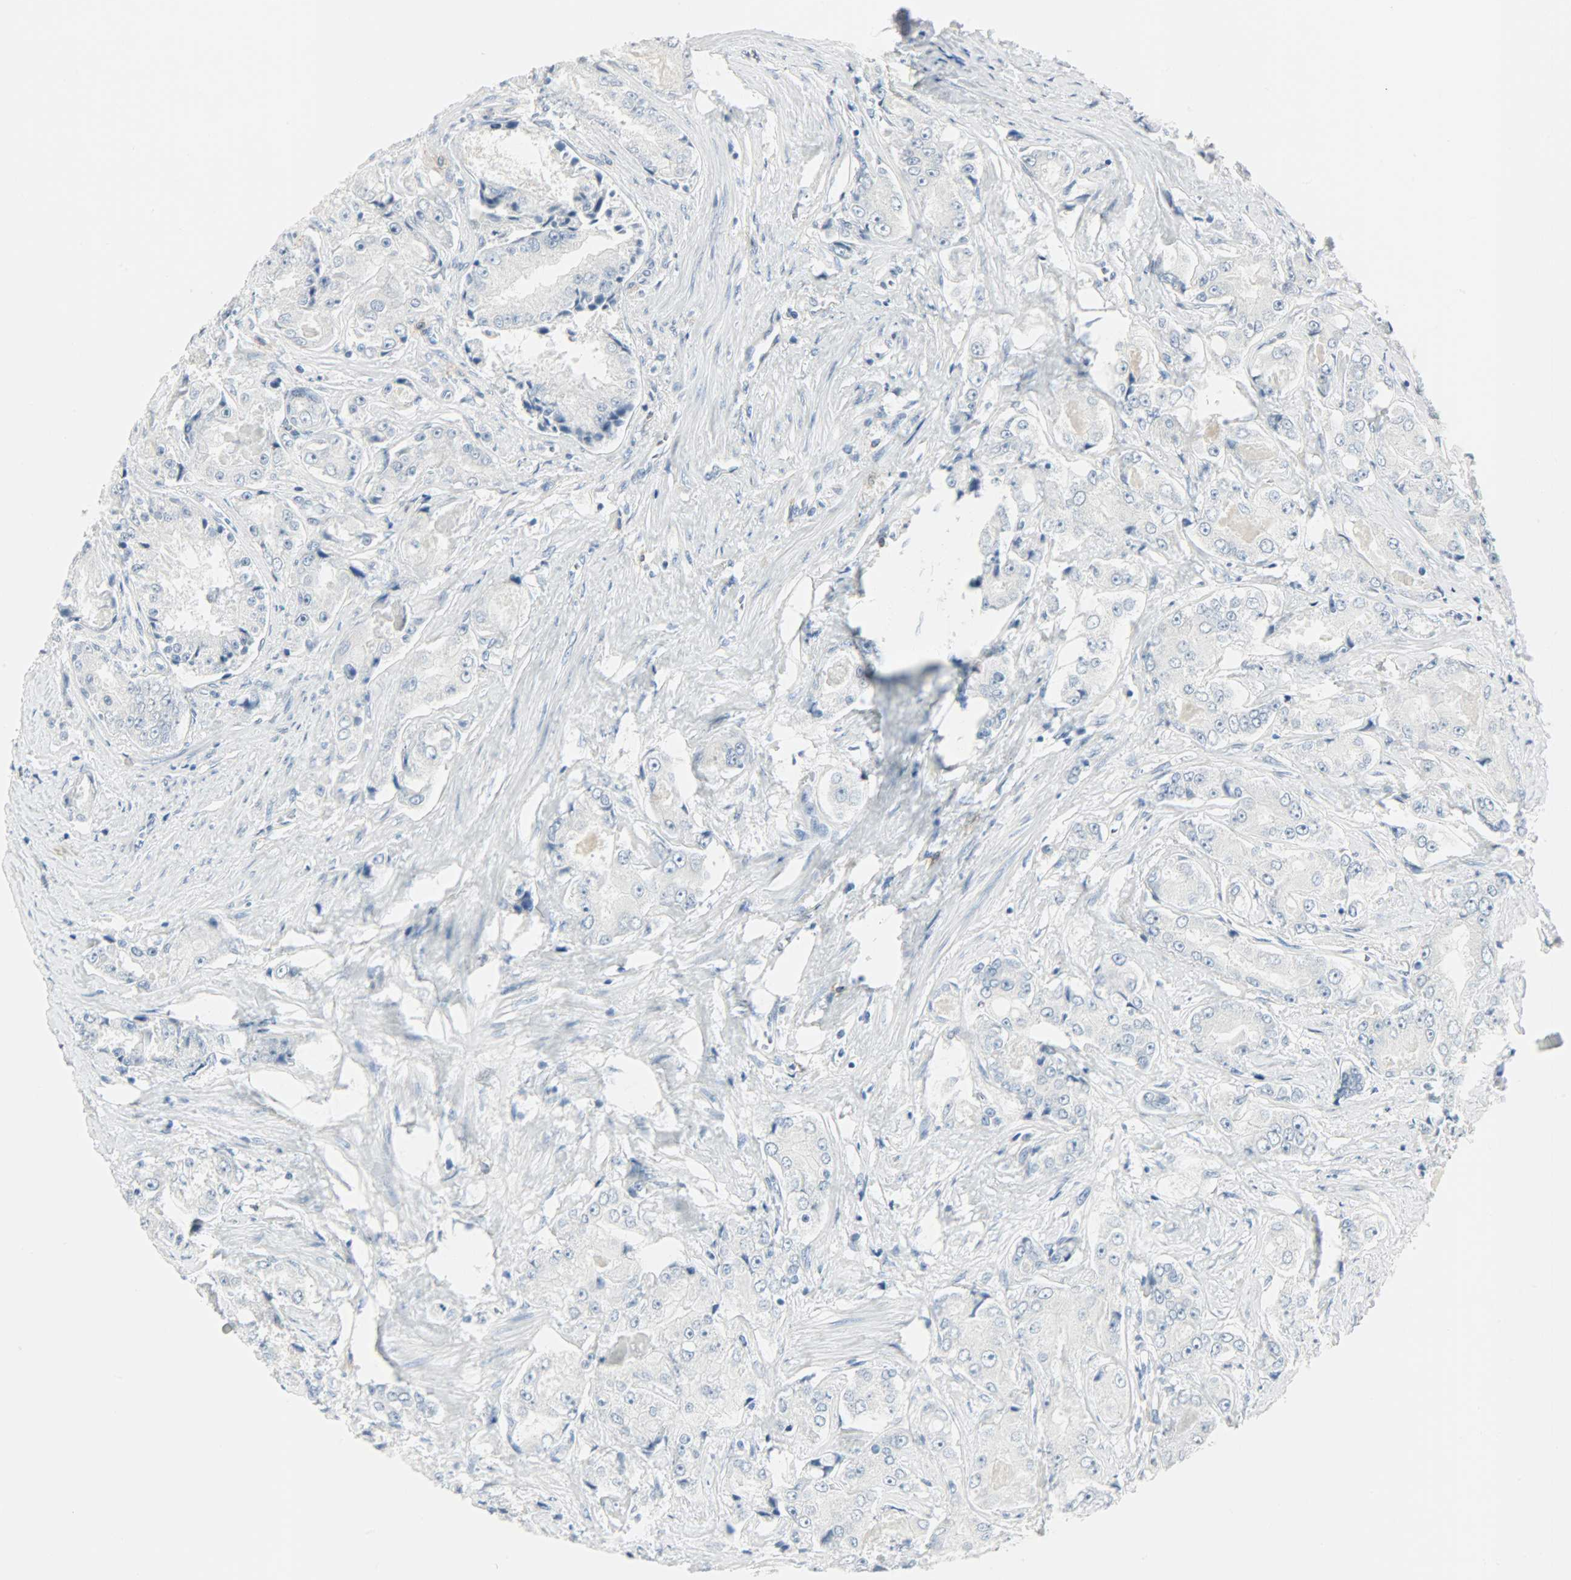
{"staining": {"intensity": "negative", "quantity": "none", "location": "none"}, "tissue": "prostate cancer", "cell_type": "Tumor cells", "image_type": "cancer", "snomed": [{"axis": "morphology", "description": "Adenocarcinoma, High grade"}, {"axis": "topography", "description": "Prostate"}], "caption": "The IHC histopathology image has no significant staining in tumor cells of prostate cancer tissue.", "gene": "KIT", "patient": {"sex": "male", "age": 73}}